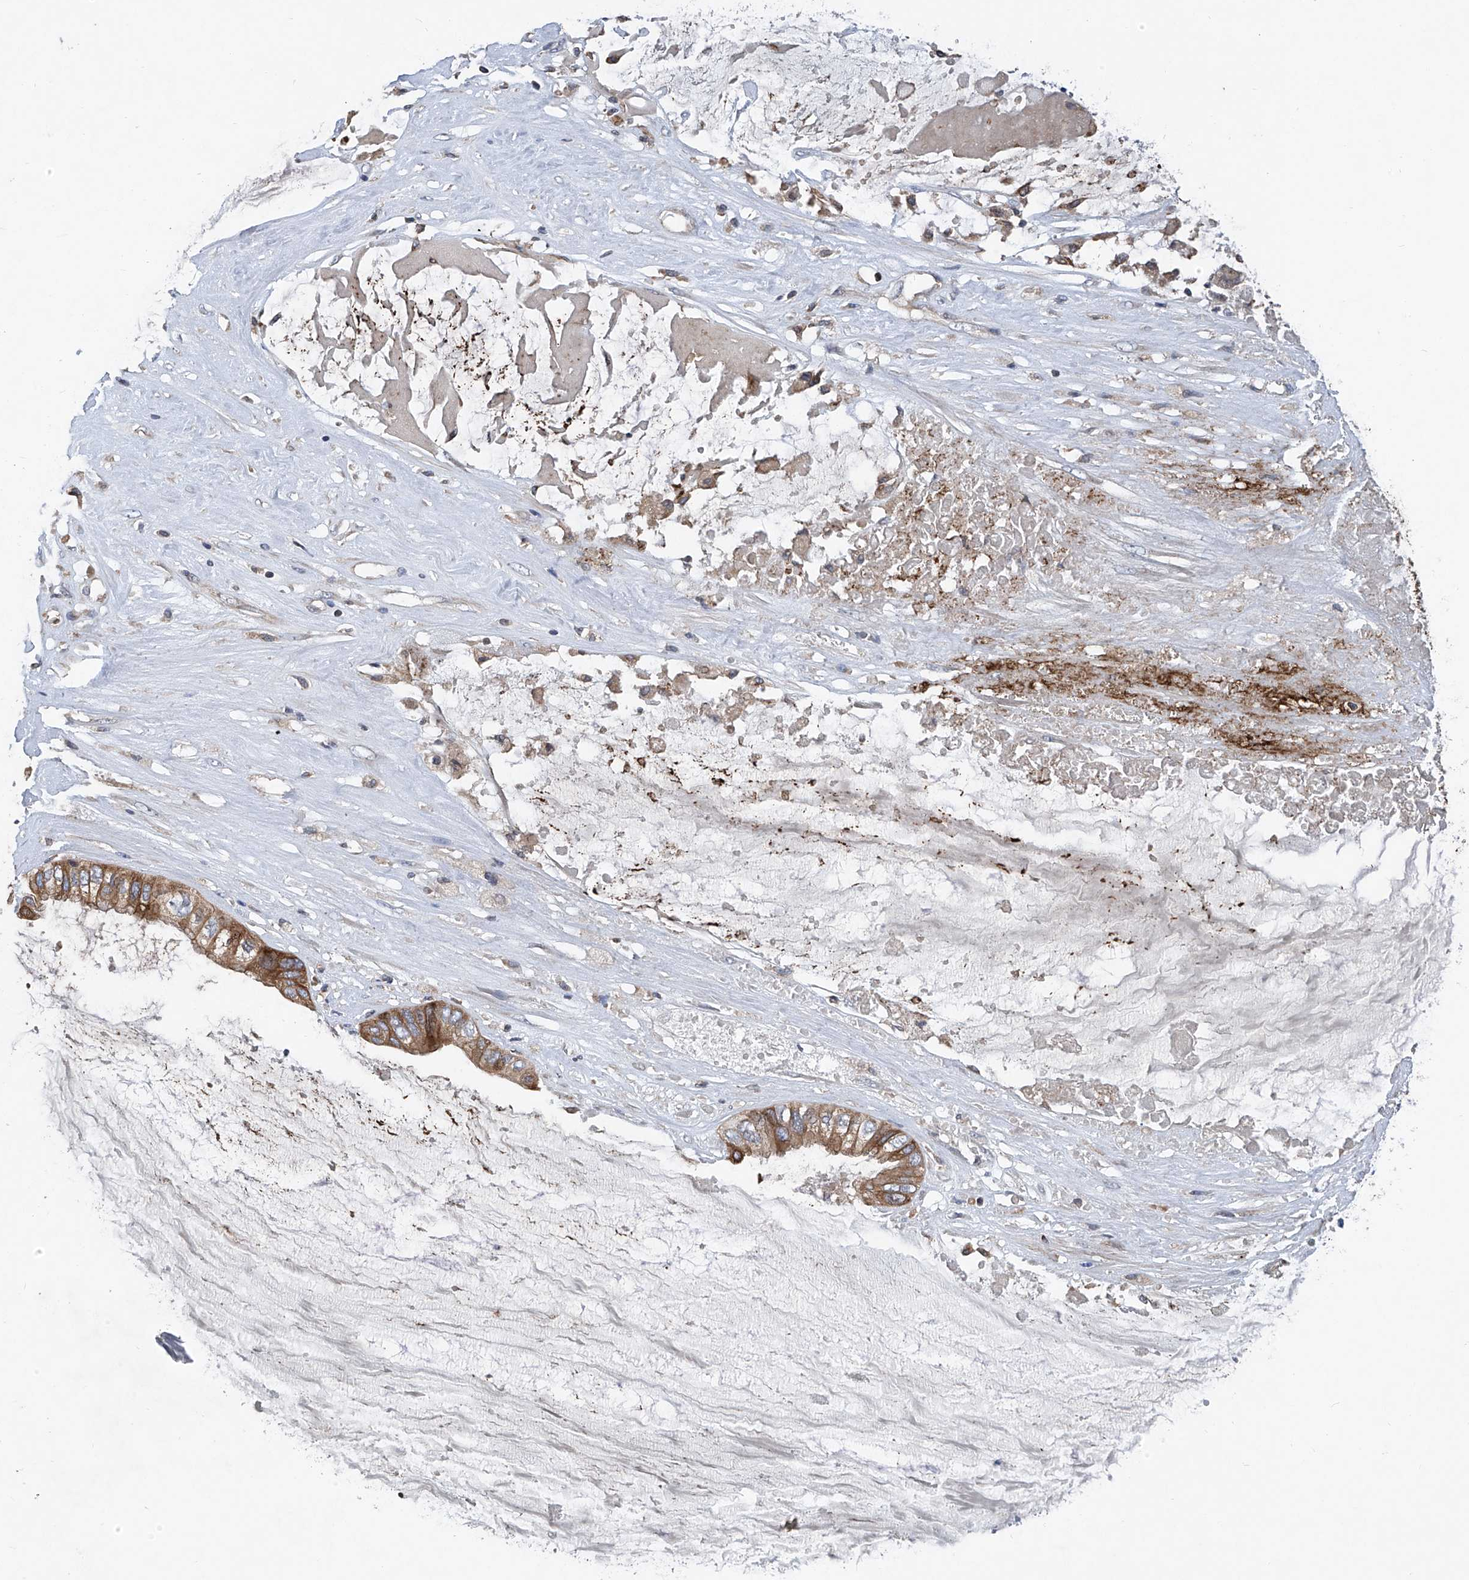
{"staining": {"intensity": "moderate", "quantity": ">75%", "location": "cytoplasmic/membranous"}, "tissue": "ovarian cancer", "cell_type": "Tumor cells", "image_type": "cancer", "snomed": [{"axis": "morphology", "description": "Cystadenocarcinoma, mucinous, NOS"}, {"axis": "topography", "description": "Ovary"}], "caption": "A photomicrograph showing moderate cytoplasmic/membranous staining in approximately >75% of tumor cells in mucinous cystadenocarcinoma (ovarian), as visualized by brown immunohistochemical staining.", "gene": "TRIM38", "patient": {"sex": "female", "age": 80}}